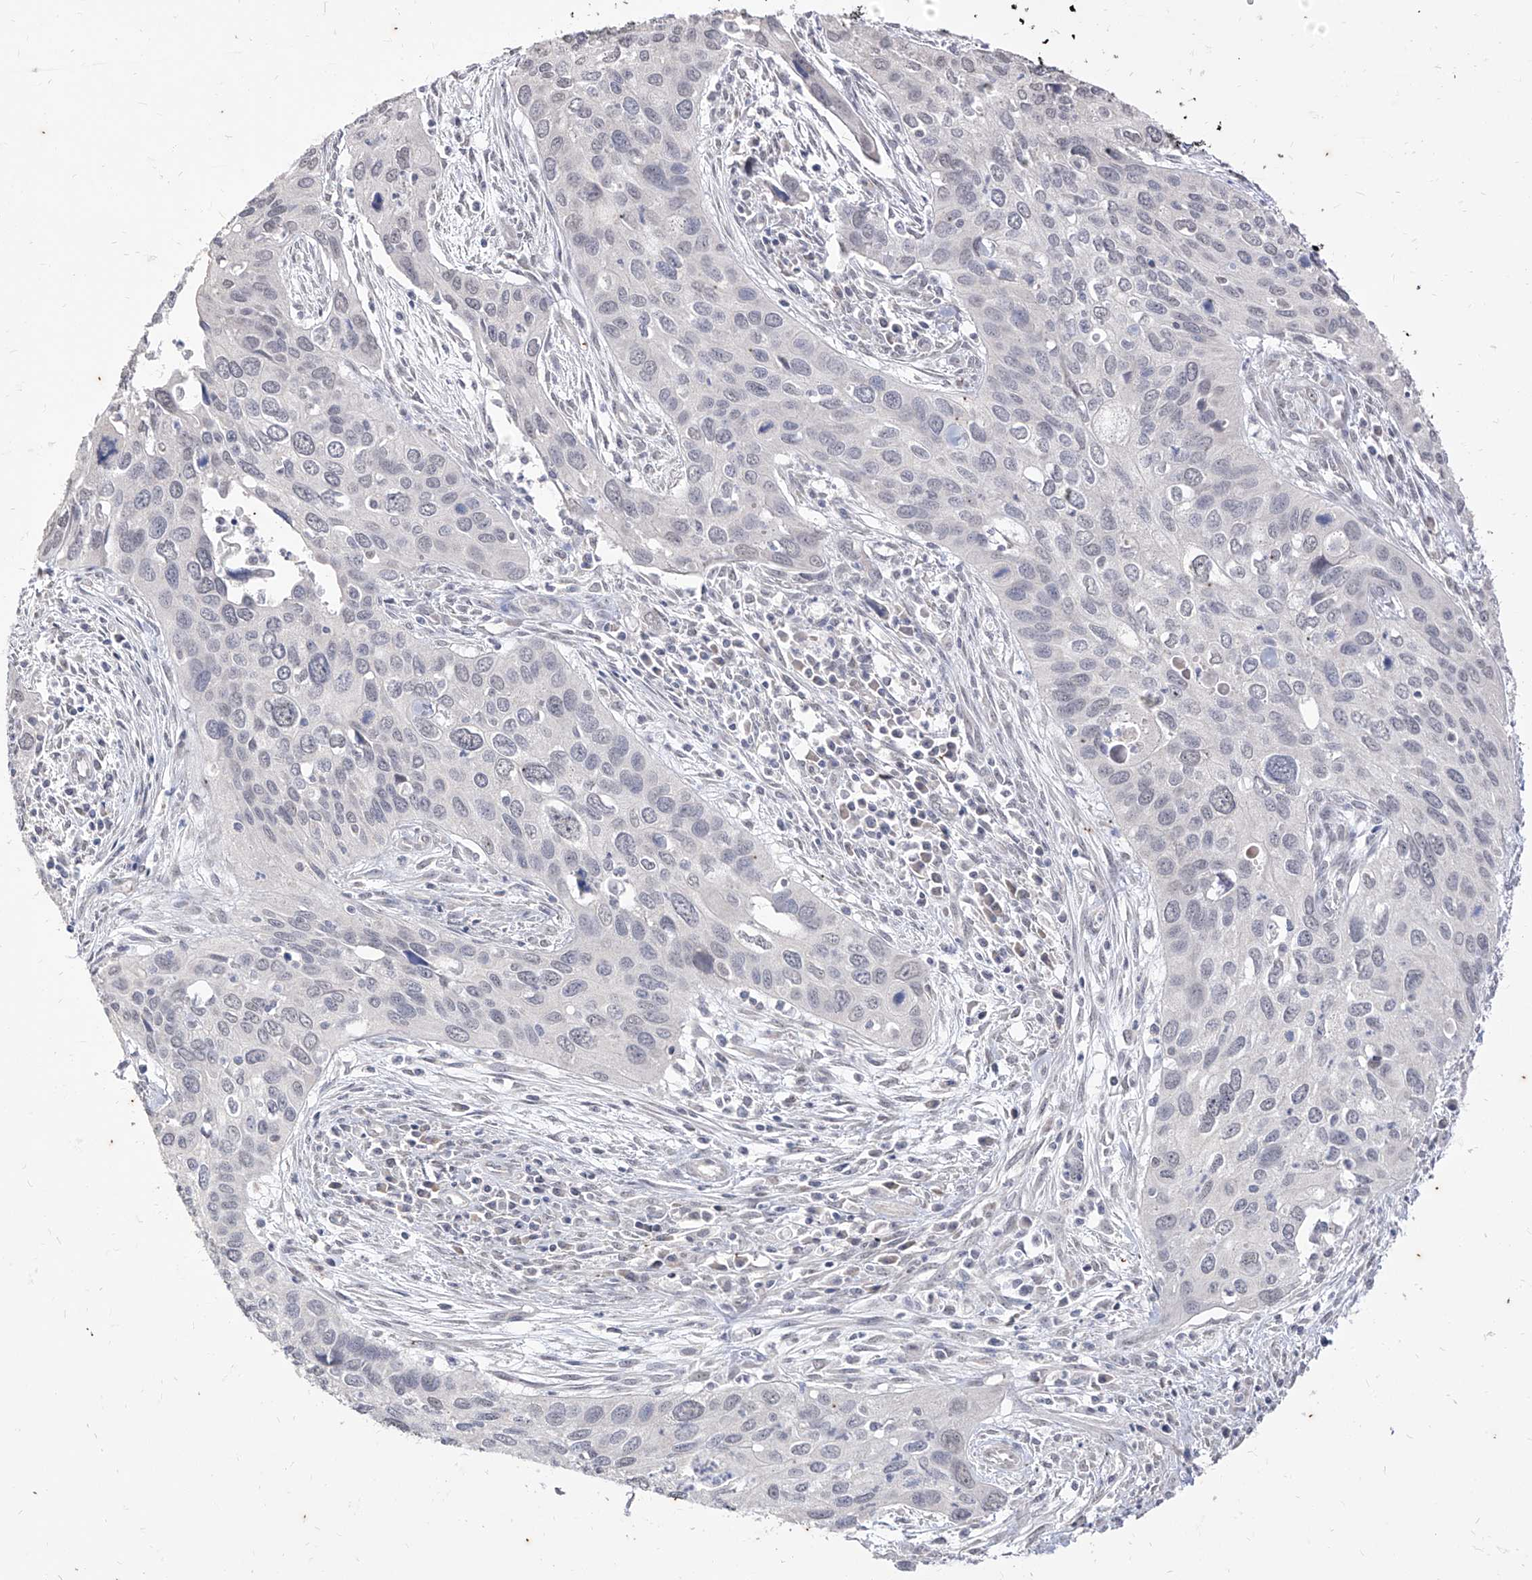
{"staining": {"intensity": "negative", "quantity": "none", "location": "none"}, "tissue": "cervical cancer", "cell_type": "Tumor cells", "image_type": "cancer", "snomed": [{"axis": "morphology", "description": "Squamous cell carcinoma, NOS"}, {"axis": "topography", "description": "Cervix"}], "caption": "Tumor cells are negative for brown protein staining in cervical squamous cell carcinoma.", "gene": "PHF20L1", "patient": {"sex": "female", "age": 55}}